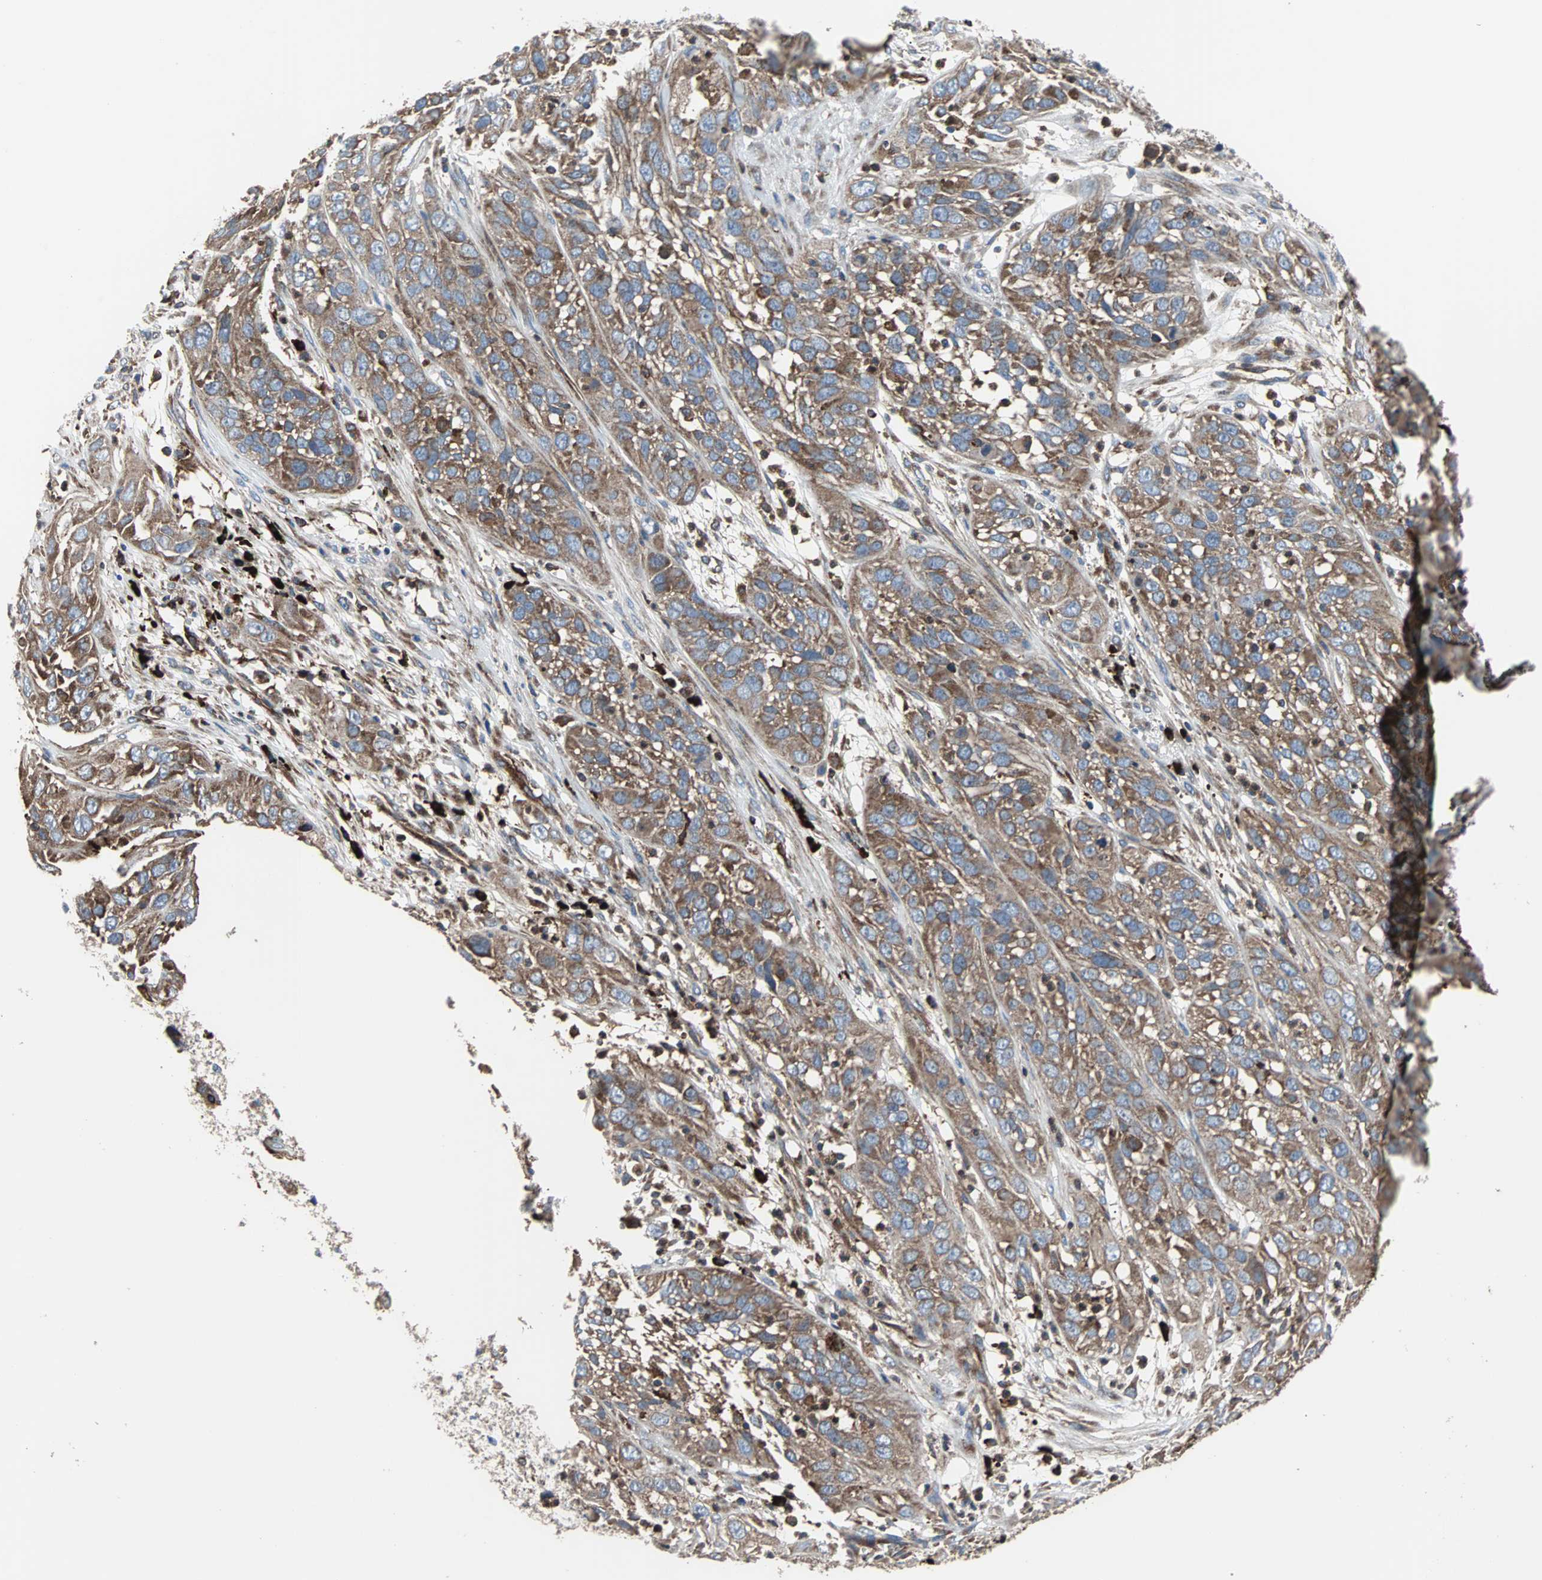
{"staining": {"intensity": "moderate", "quantity": ">75%", "location": "cytoplasmic/membranous"}, "tissue": "cervical cancer", "cell_type": "Tumor cells", "image_type": "cancer", "snomed": [{"axis": "morphology", "description": "Squamous cell carcinoma, NOS"}, {"axis": "topography", "description": "Cervix"}], "caption": "Immunohistochemistry (IHC) of human cervical cancer (squamous cell carcinoma) displays medium levels of moderate cytoplasmic/membranous staining in about >75% of tumor cells.", "gene": "PLCG2", "patient": {"sex": "female", "age": 32}}